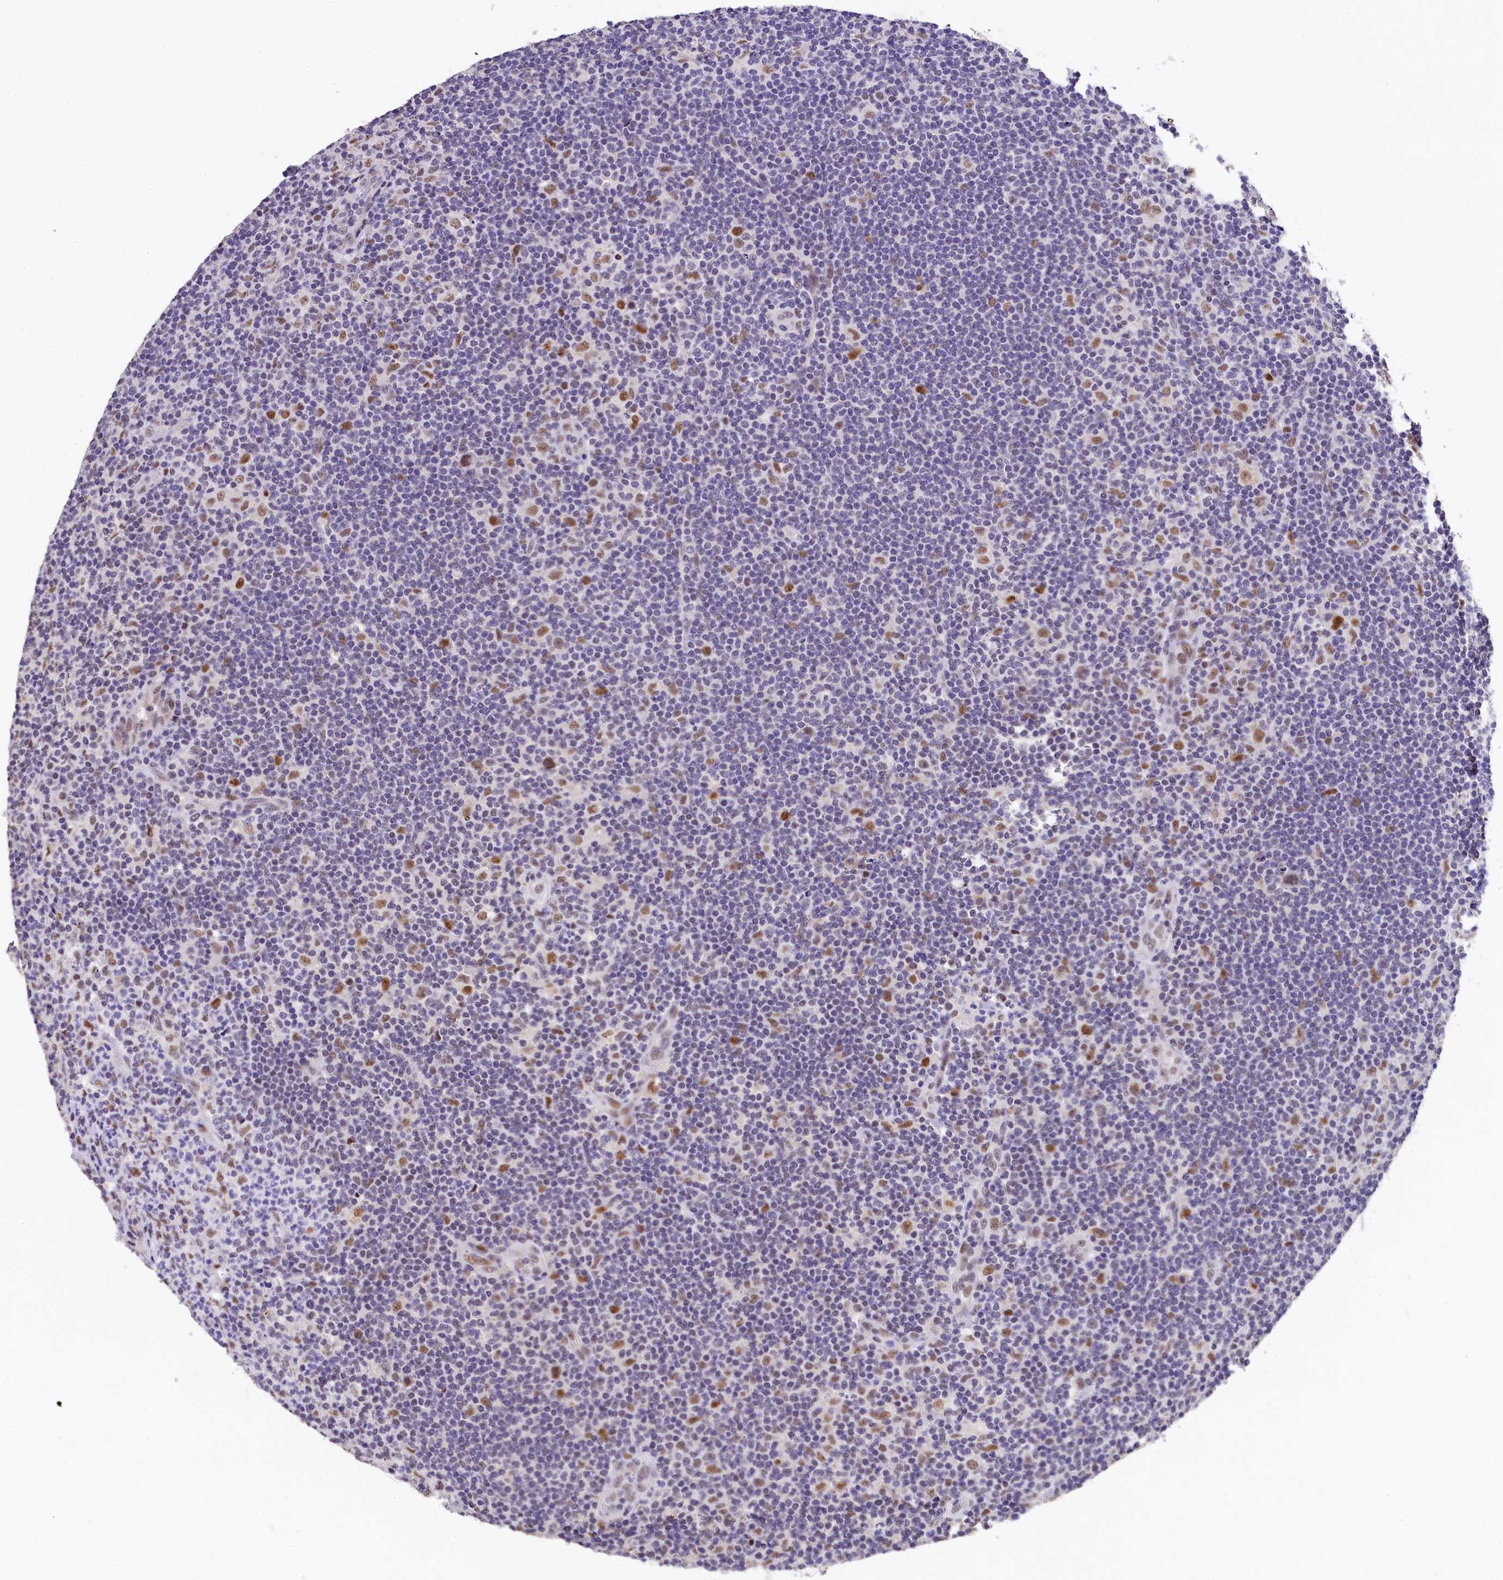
{"staining": {"intensity": "moderate", "quantity": ">75%", "location": "nuclear"}, "tissue": "lymphoma", "cell_type": "Tumor cells", "image_type": "cancer", "snomed": [{"axis": "morphology", "description": "Hodgkin's disease, NOS"}, {"axis": "topography", "description": "Lymph node"}], "caption": "A brown stain labels moderate nuclear expression of a protein in human lymphoma tumor cells. (DAB (3,3'-diaminobenzidine) = brown stain, brightfield microscopy at high magnification).", "gene": "HECTD4", "patient": {"sex": "female", "age": 57}}